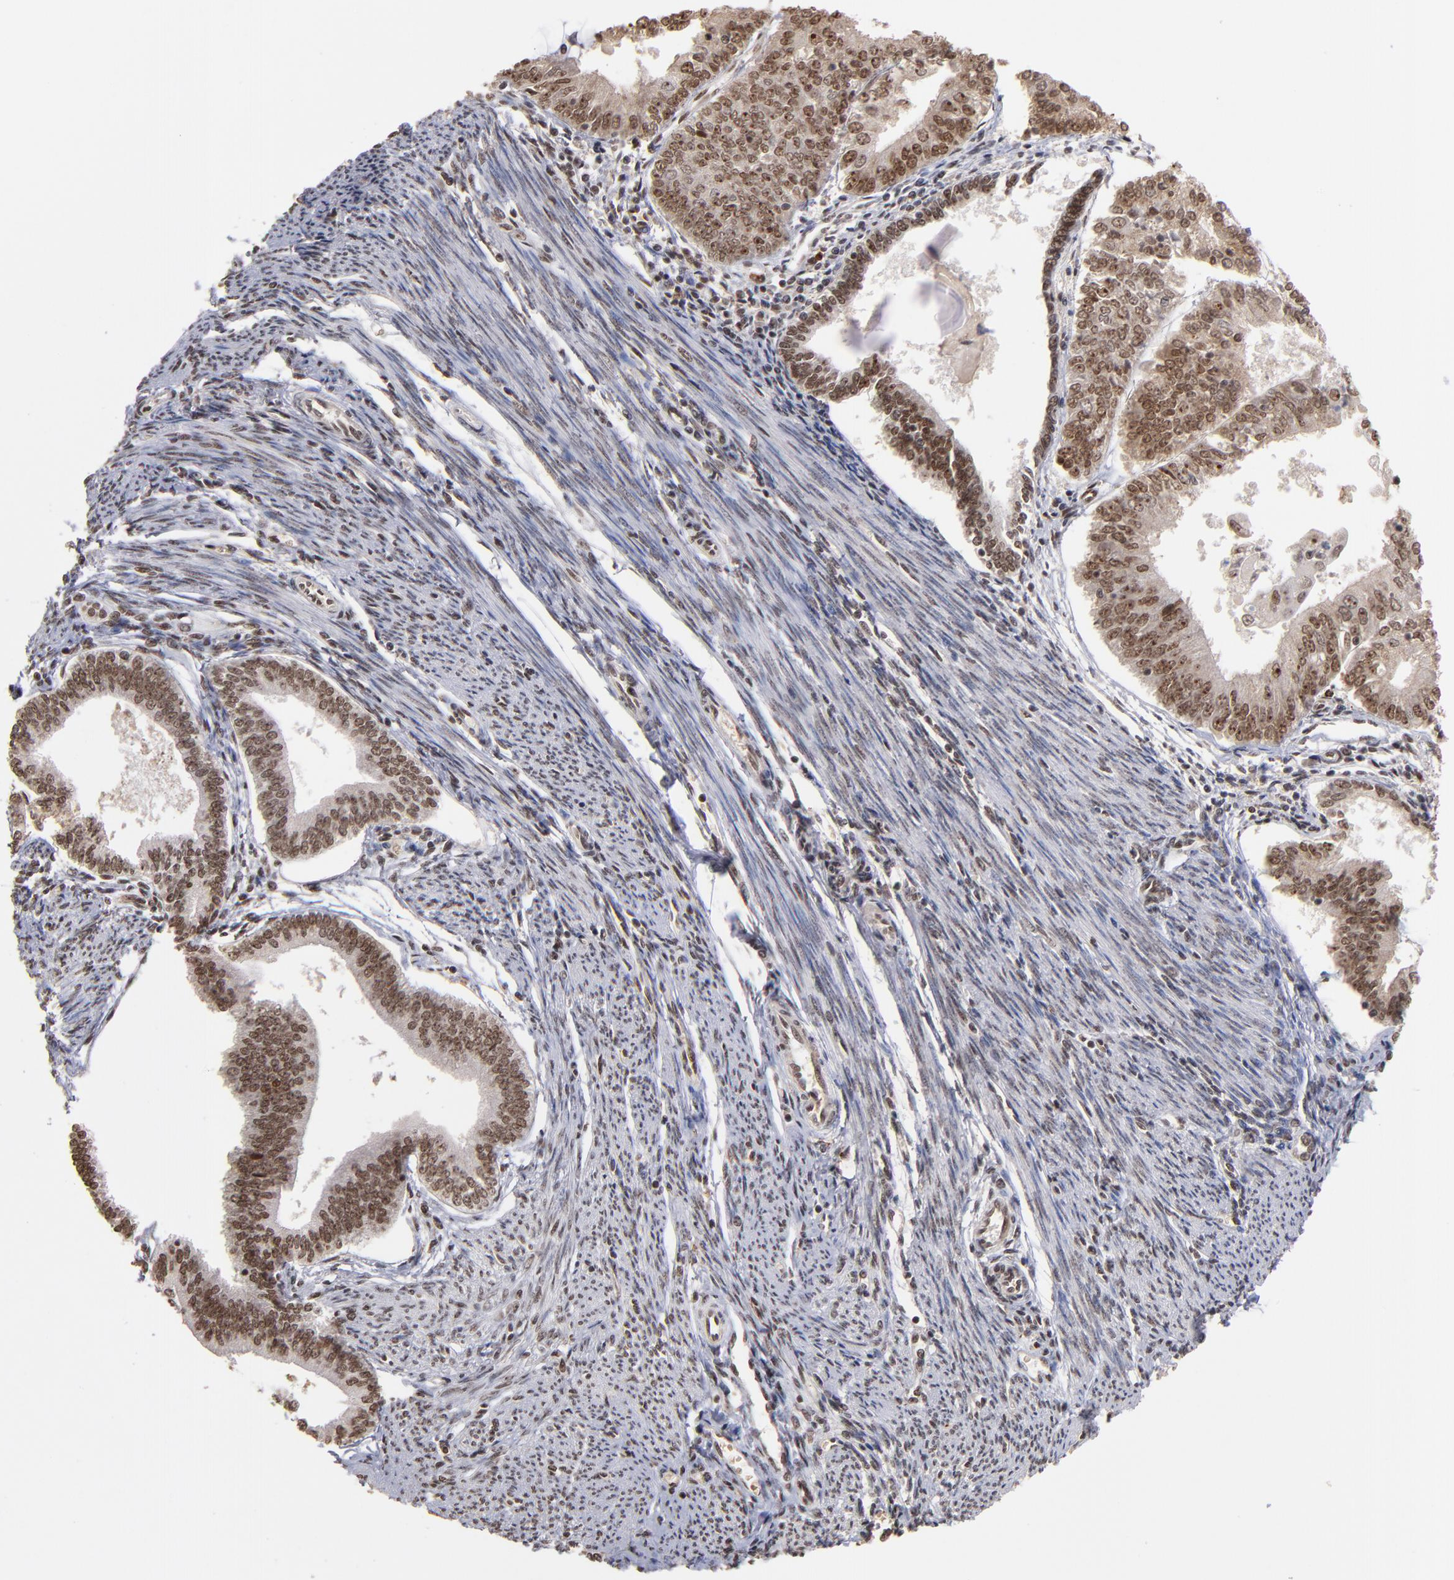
{"staining": {"intensity": "moderate", "quantity": ">75%", "location": "cytoplasmic/membranous,nuclear"}, "tissue": "endometrial cancer", "cell_type": "Tumor cells", "image_type": "cancer", "snomed": [{"axis": "morphology", "description": "Adenocarcinoma, NOS"}, {"axis": "topography", "description": "Endometrium"}], "caption": "Immunohistochemical staining of human adenocarcinoma (endometrial) displays moderate cytoplasmic/membranous and nuclear protein positivity in about >75% of tumor cells. The staining was performed using DAB to visualize the protein expression in brown, while the nuclei were stained in blue with hematoxylin (Magnification: 20x).", "gene": "ZNF146", "patient": {"sex": "female", "age": 79}}